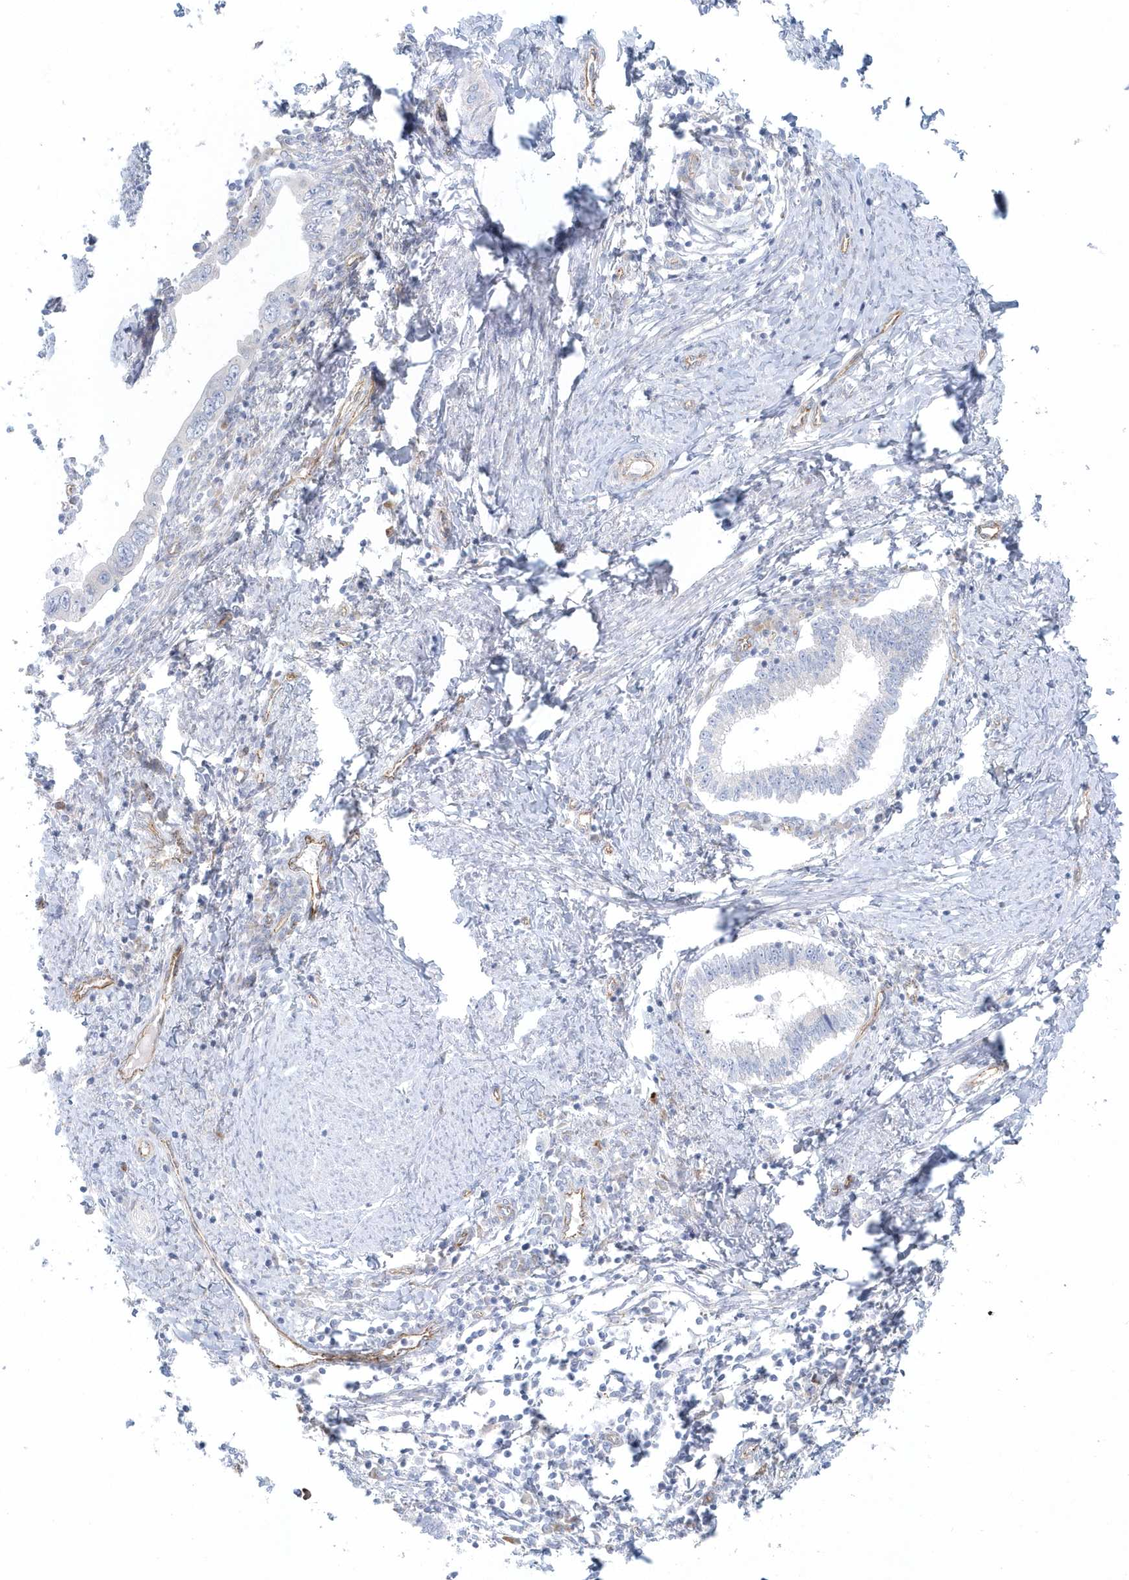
{"staining": {"intensity": "negative", "quantity": "none", "location": "none"}, "tissue": "cervical cancer", "cell_type": "Tumor cells", "image_type": "cancer", "snomed": [{"axis": "morphology", "description": "Adenocarcinoma, NOS"}, {"axis": "topography", "description": "Cervix"}], "caption": "Adenocarcinoma (cervical) was stained to show a protein in brown. There is no significant expression in tumor cells.", "gene": "GPR152", "patient": {"sex": "female", "age": 36}}